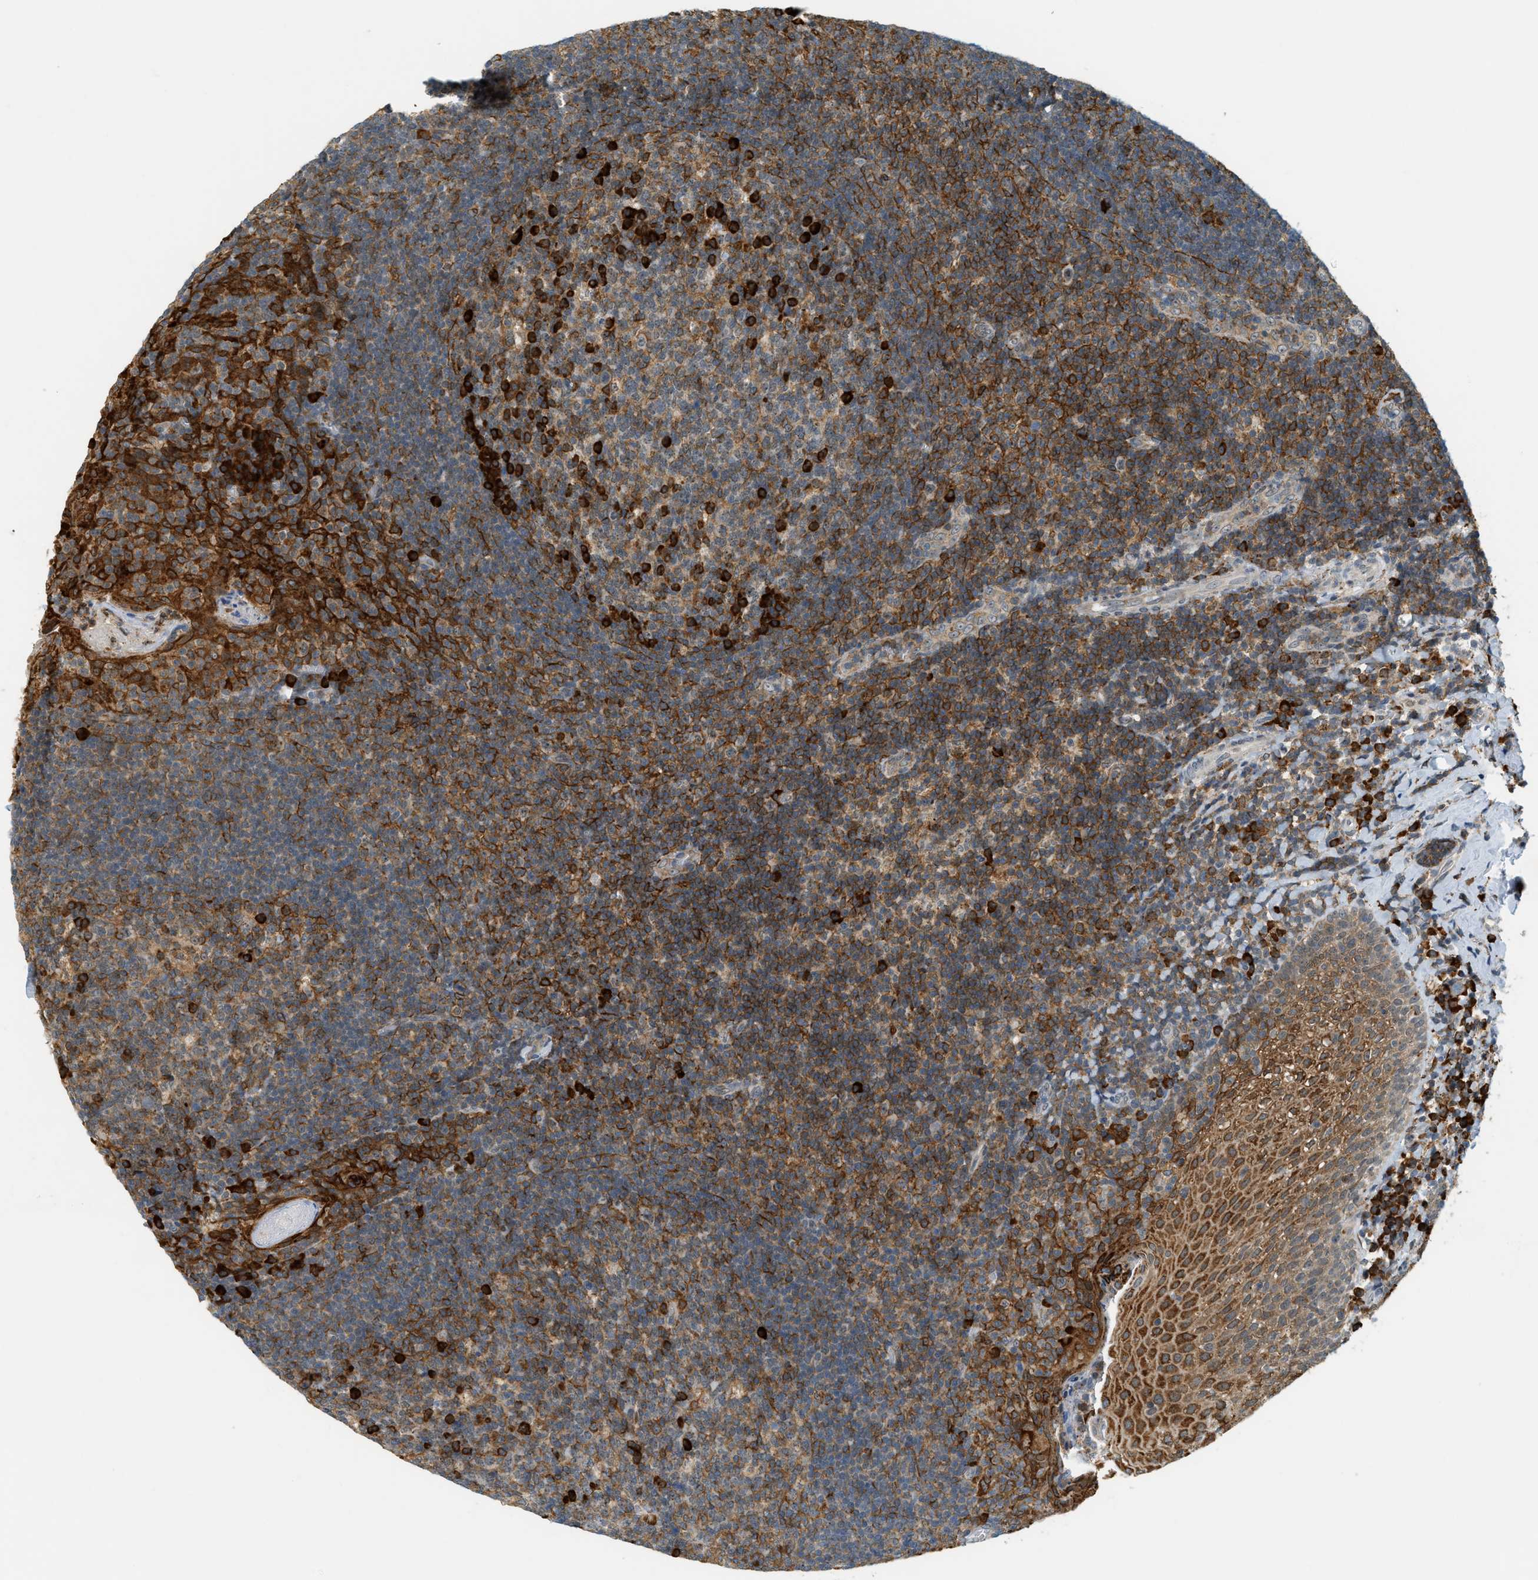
{"staining": {"intensity": "strong", "quantity": "25%-75%", "location": "cytoplasmic/membranous"}, "tissue": "tonsil", "cell_type": "Germinal center cells", "image_type": "normal", "snomed": [{"axis": "morphology", "description": "Normal tissue, NOS"}, {"axis": "topography", "description": "Tonsil"}], "caption": "About 25%-75% of germinal center cells in normal tonsil demonstrate strong cytoplasmic/membranous protein staining as visualized by brown immunohistochemical staining.", "gene": "SEMA4D", "patient": {"sex": "male", "age": 17}}